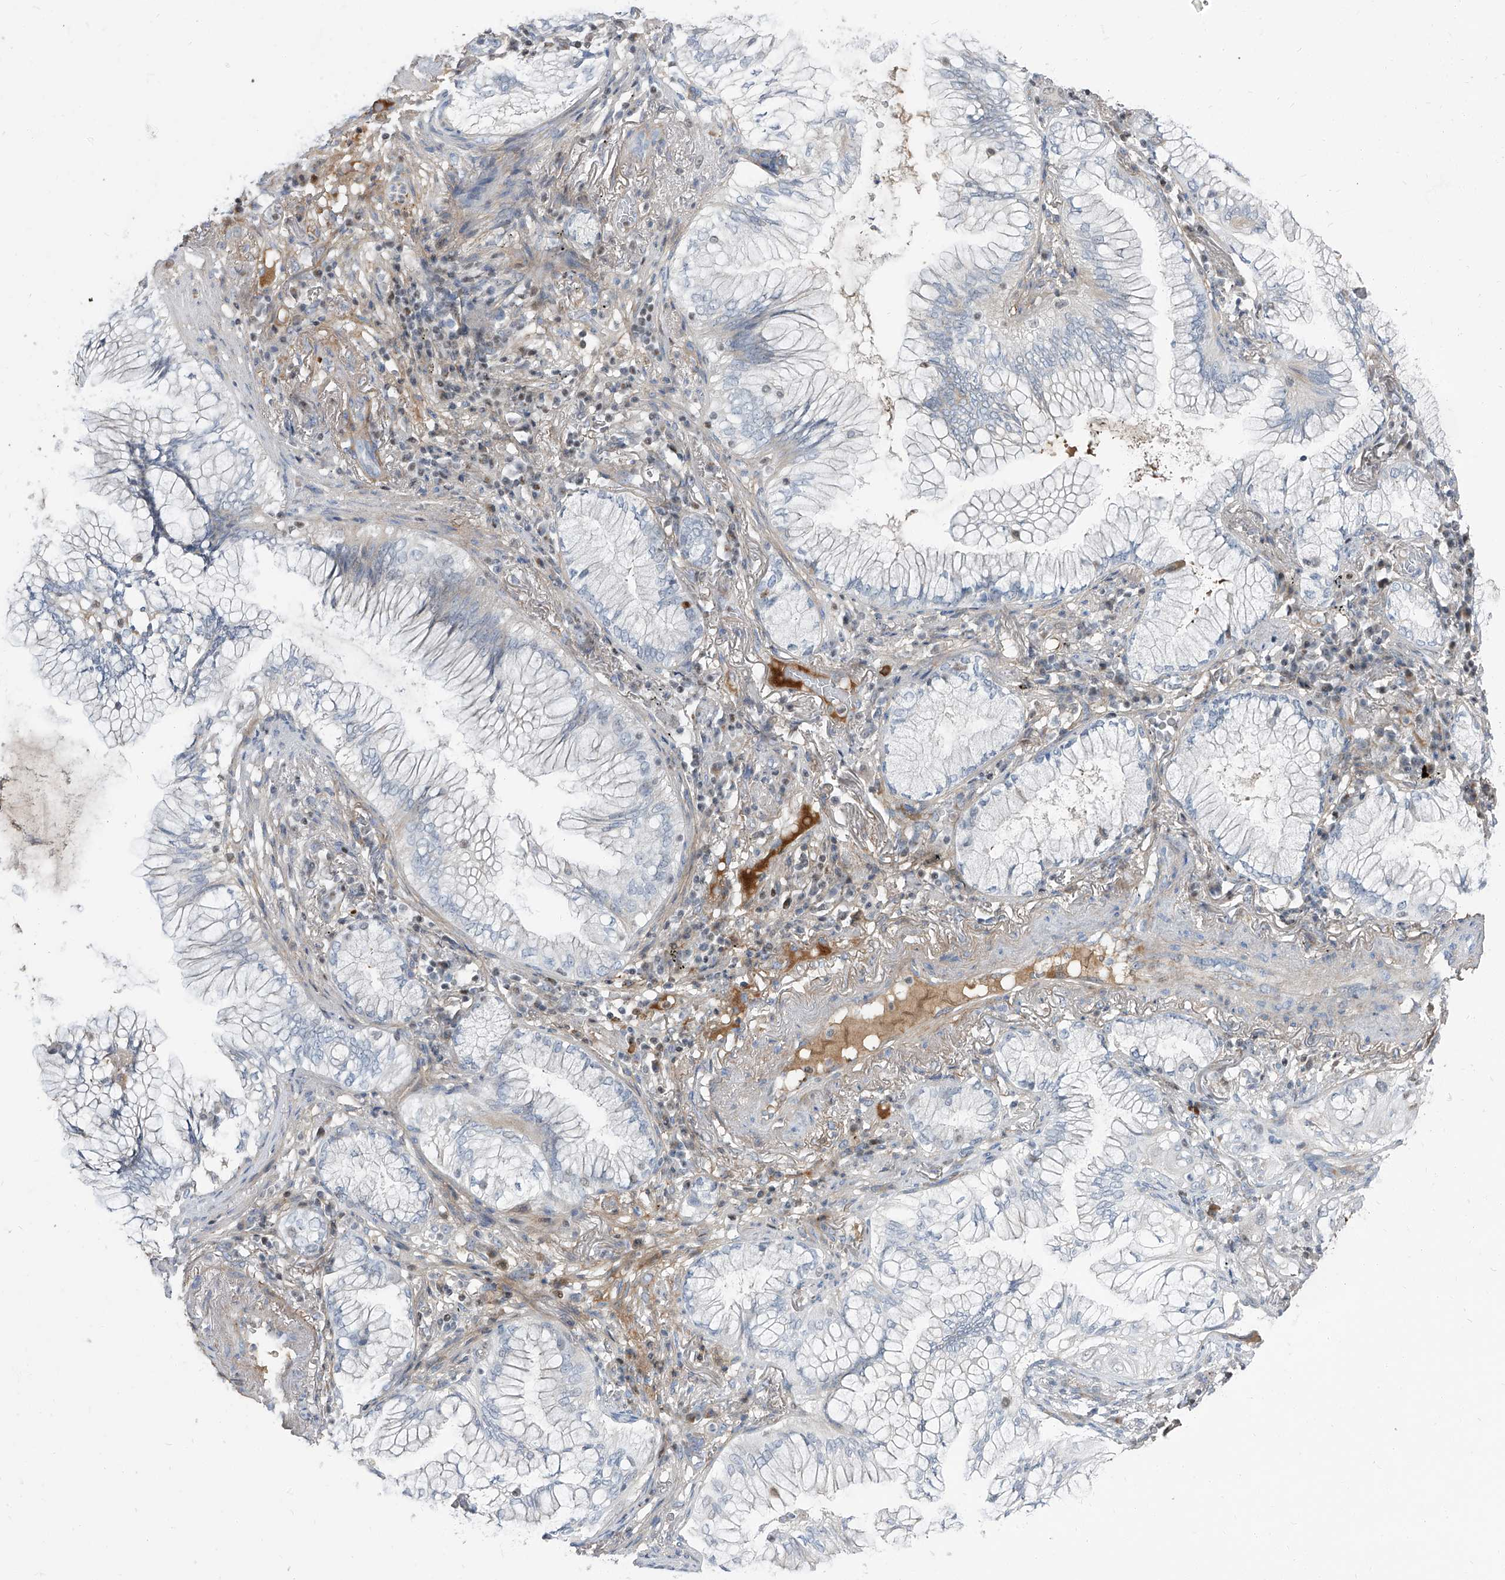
{"staining": {"intensity": "negative", "quantity": "none", "location": "none"}, "tissue": "lung cancer", "cell_type": "Tumor cells", "image_type": "cancer", "snomed": [{"axis": "morphology", "description": "Adenocarcinoma, NOS"}, {"axis": "topography", "description": "Lung"}], "caption": "Tumor cells show no significant expression in lung adenocarcinoma.", "gene": "HOXA3", "patient": {"sex": "female", "age": 70}}